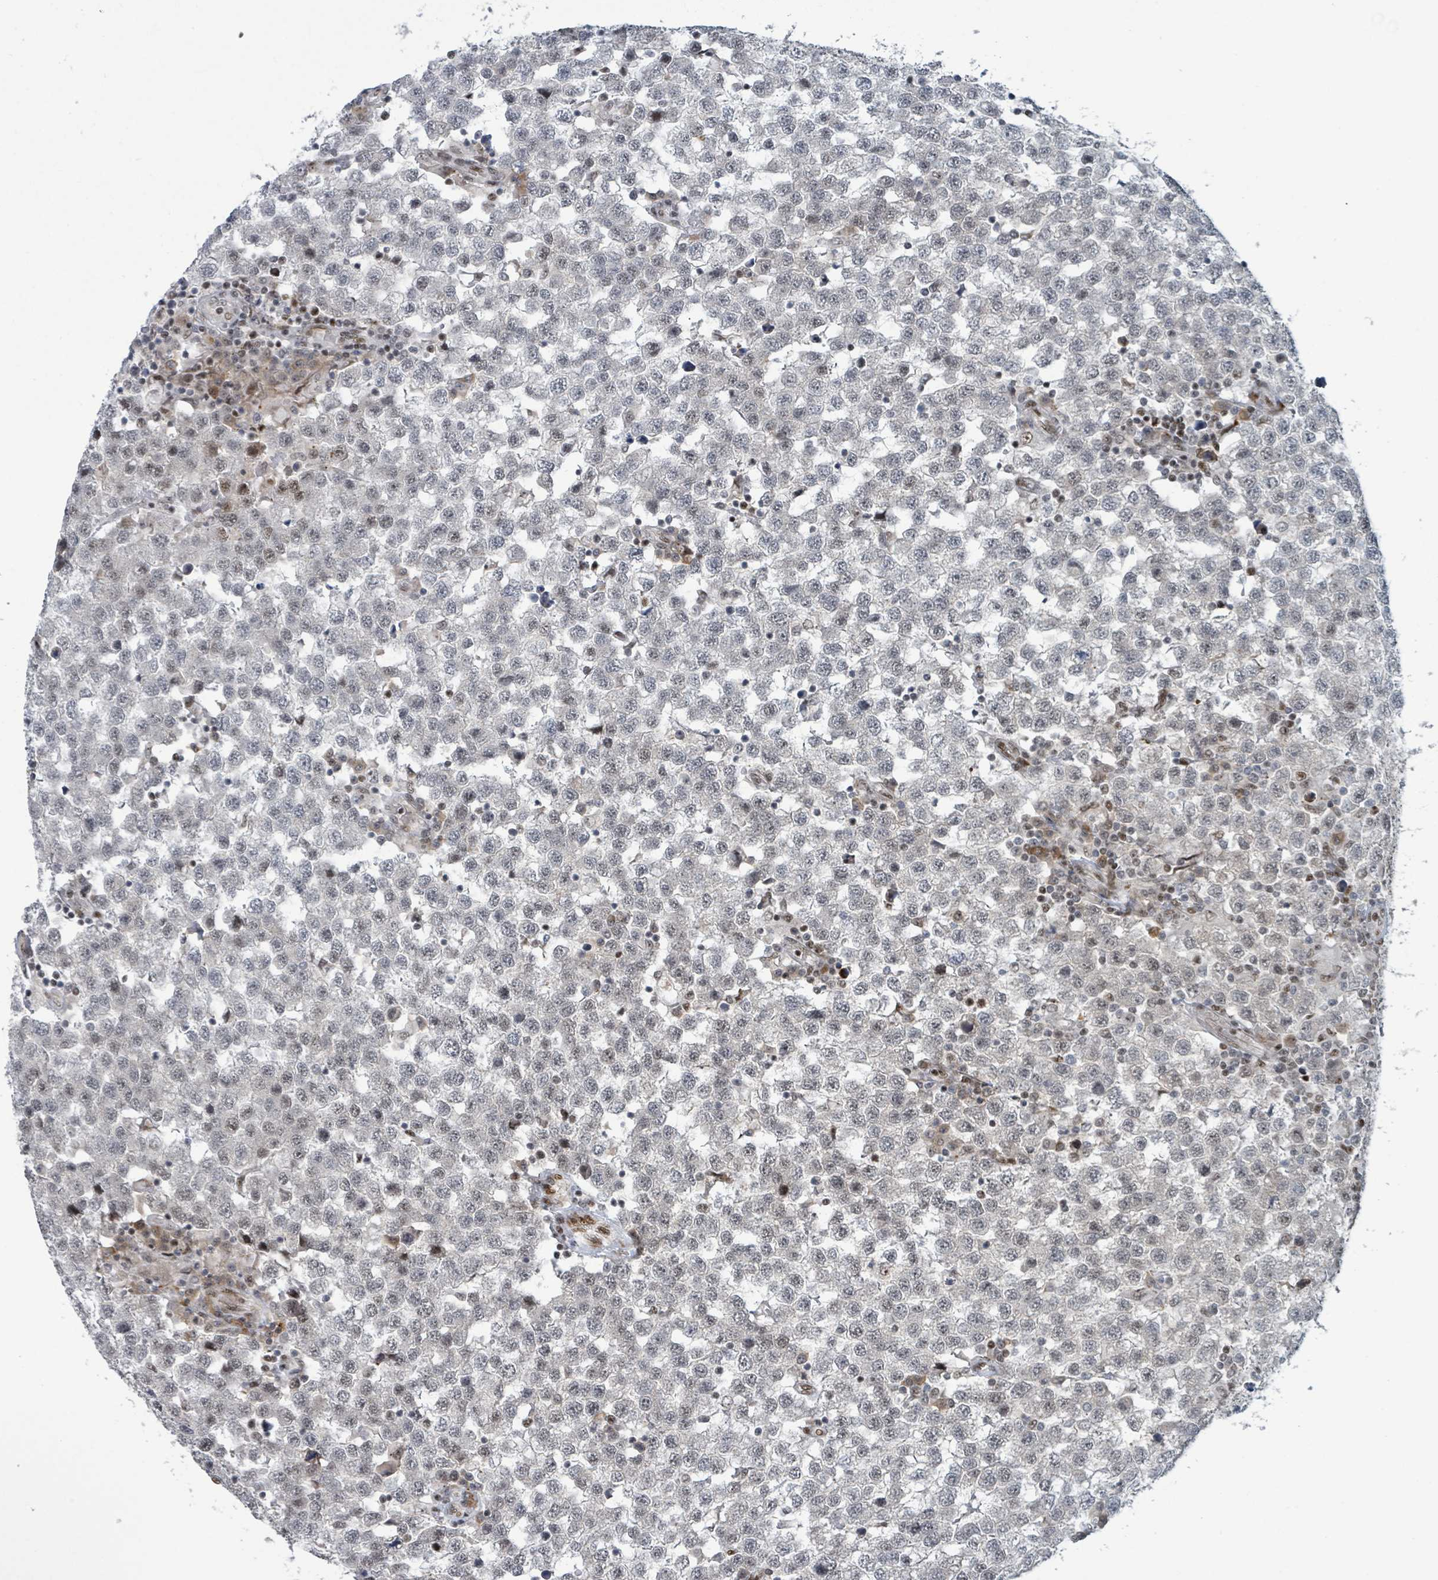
{"staining": {"intensity": "negative", "quantity": "none", "location": "none"}, "tissue": "testis cancer", "cell_type": "Tumor cells", "image_type": "cancer", "snomed": [{"axis": "morphology", "description": "Seminoma, NOS"}, {"axis": "topography", "description": "Testis"}], "caption": "IHC photomicrograph of testis cancer stained for a protein (brown), which exhibits no expression in tumor cells.", "gene": "KLF3", "patient": {"sex": "male", "age": 34}}